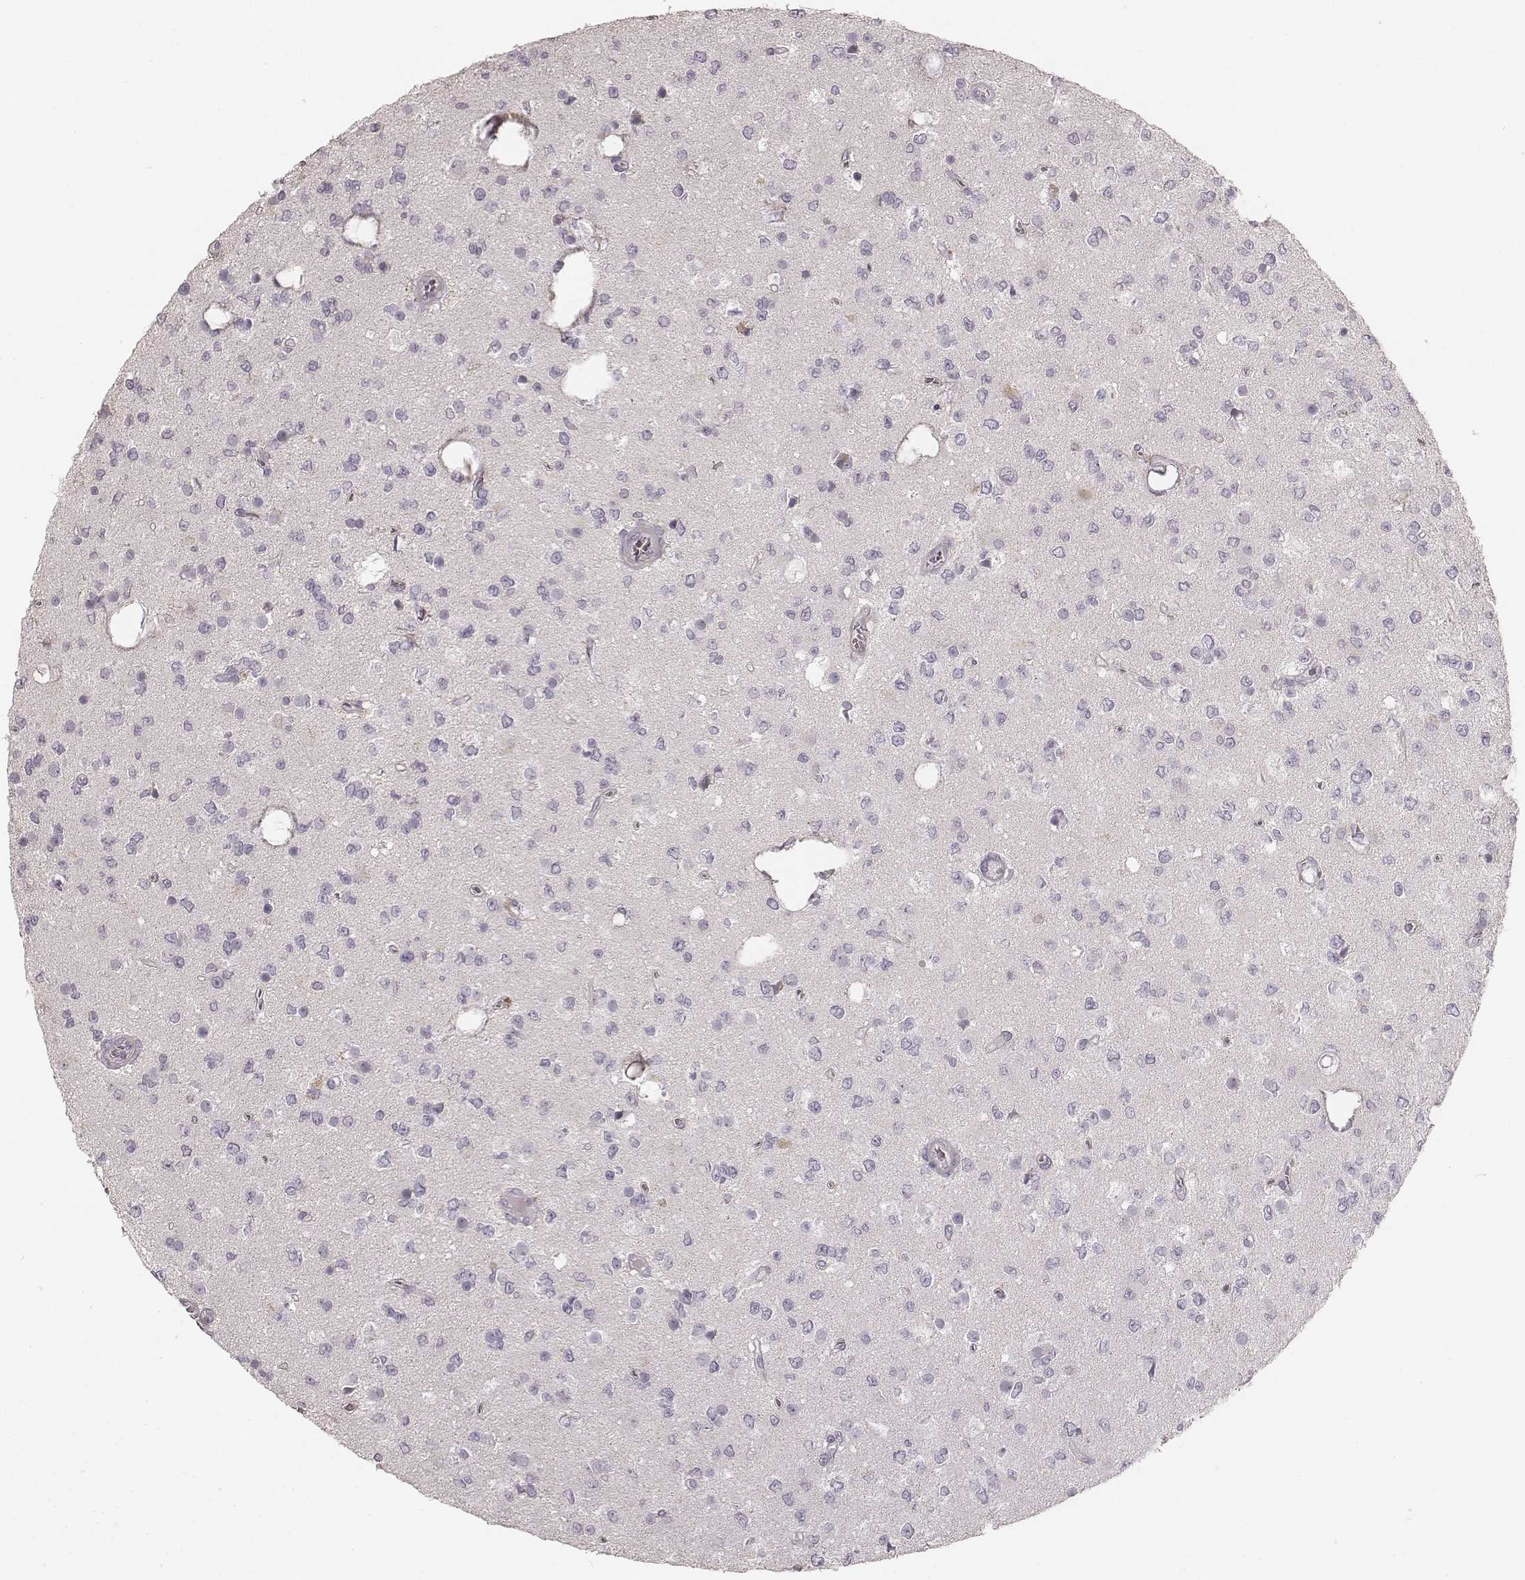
{"staining": {"intensity": "negative", "quantity": "none", "location": "none"}, "tissue": "glioma", "cell_type": "Tumor cells", "image_type": "cancer", "snomed": [{"axis": "morphology", "description": "Glioma, malignant, Low grade"}, {"axis": "topography", "description": "Brain"}], "caption": "High magnification brightfield microscopy of glioma stained with DAB (brown) and counterstained with hematoxylin (blue): tumor cells show no significant positivity.", "gene": "SPATA24", "patient": {"sex": "female", "age": 45}}